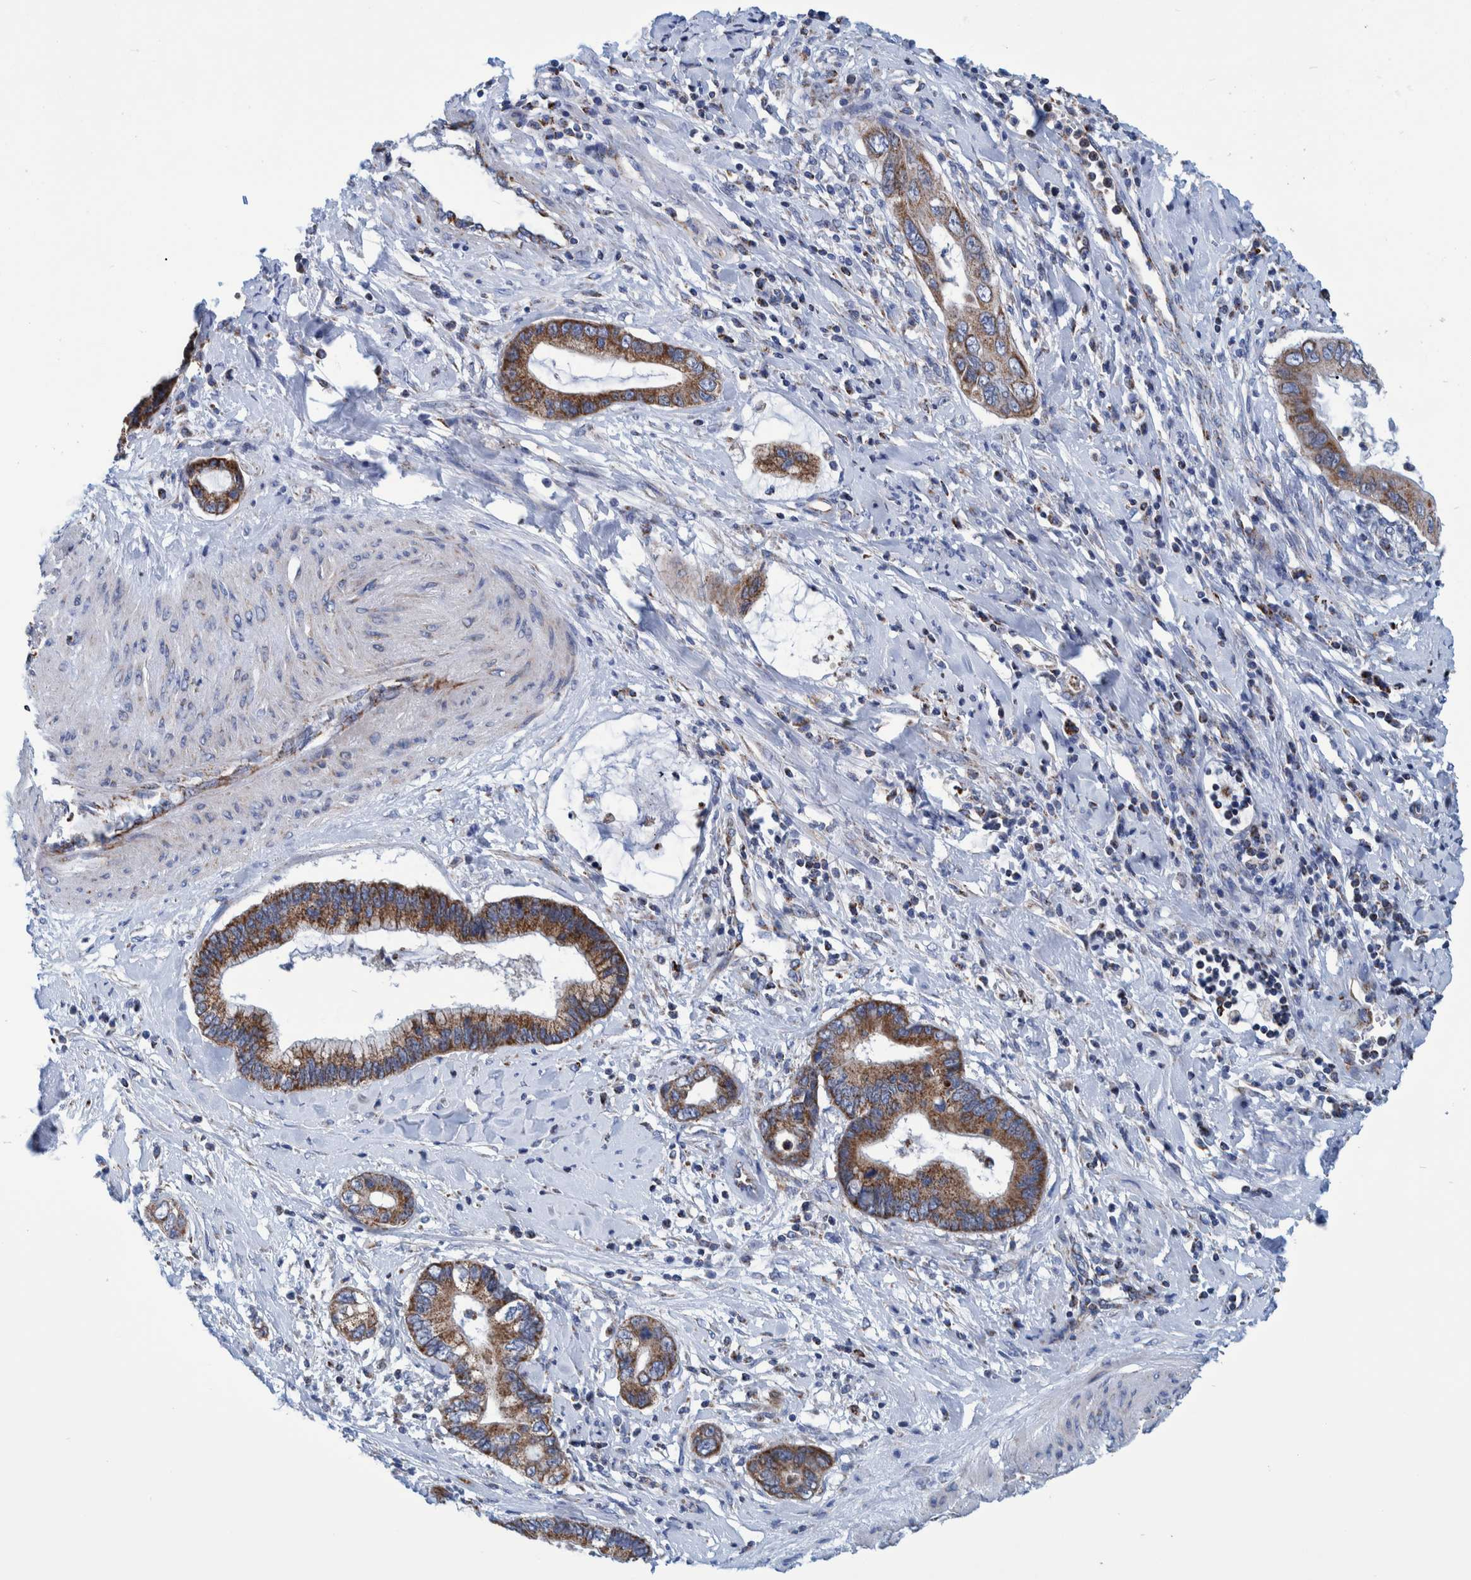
{"staining": {"intensity": "moderate", "quantity": ">75%", "location": "cytoplasmic/membranous"}, "tissue": "cervical cancer", "cell_type": "Tumor cells", "image_type": "cancer", "snomed": [{"axis": "morphology", "description": "Adenocarcinoma, NOS"}, {"axis": "topography", "description": "Cervix"}], "caption": "Immunohistochemistry image of cervical cancer (adenocarcinoma) stained for a protein (brown), which shows medium levels of moderate cytoplasmic/membranous expression in approximately >75% of tumor cells.", "gene": "BZW2", "patient": {"sex": "female", "age": 44}}